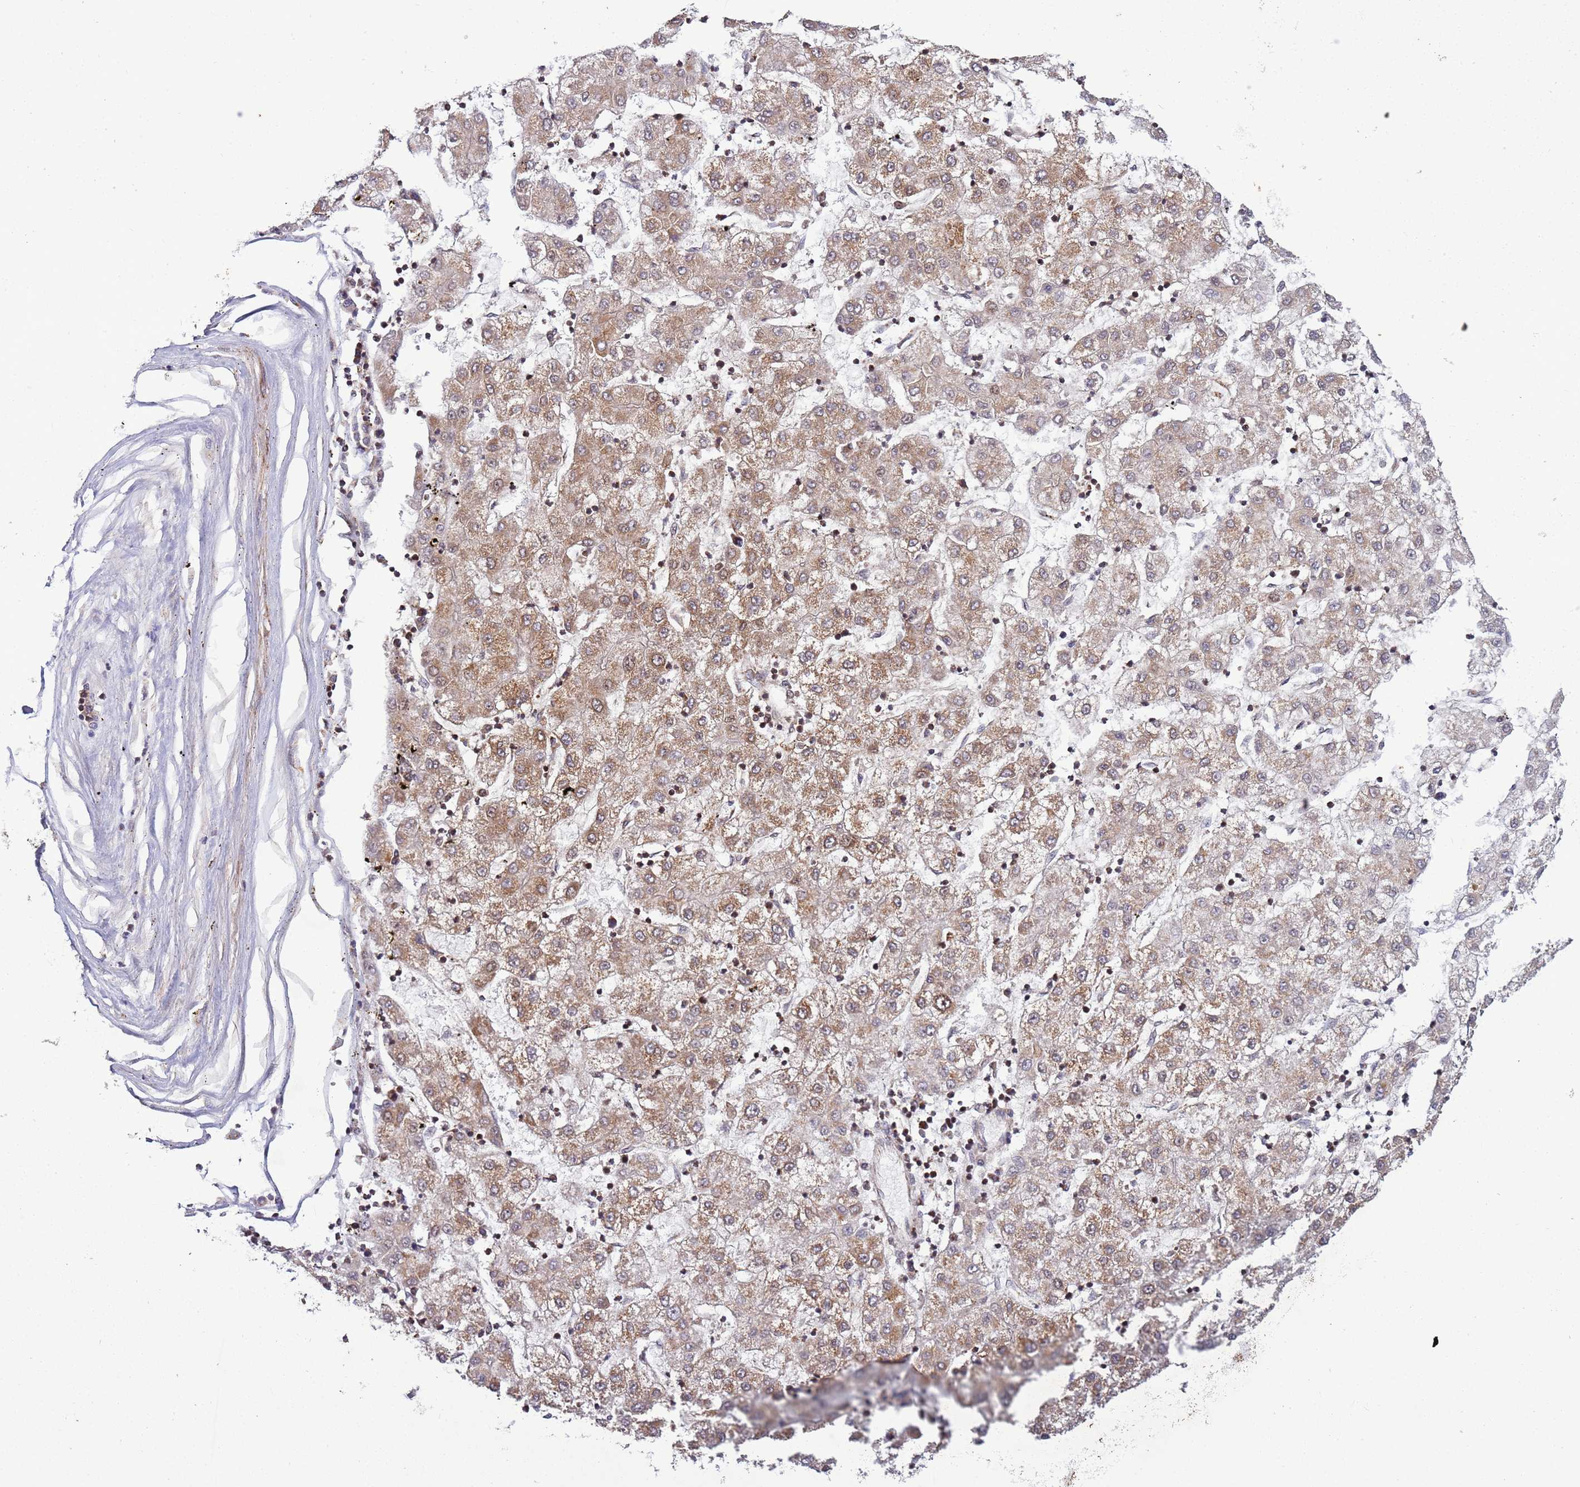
{"staining": {"intensity": "moderate", "quantity": "25%-75%", "location": "cytoplasmic/membranous"}, "tissue": "liver cancer", "cell_type": "Tumor cells", "image_type": "cancer", "snomed": [{"axis": "morphology", "description": "Carcinoma, Hepatocellular, NOS"}, {"axis": "topography", "description": "Liver"}], "caption": "The micrograph reveals staining of hepatocellular carcinoma (liver), revealing moderate cytoplasmic/membranous protein staining (brown color) within tumor cells. (brown staining indicates protein expression, while blue staining denotes nuclei).", "gene": "RCOR2", "patient": {"sex": "male", "age": 72}}